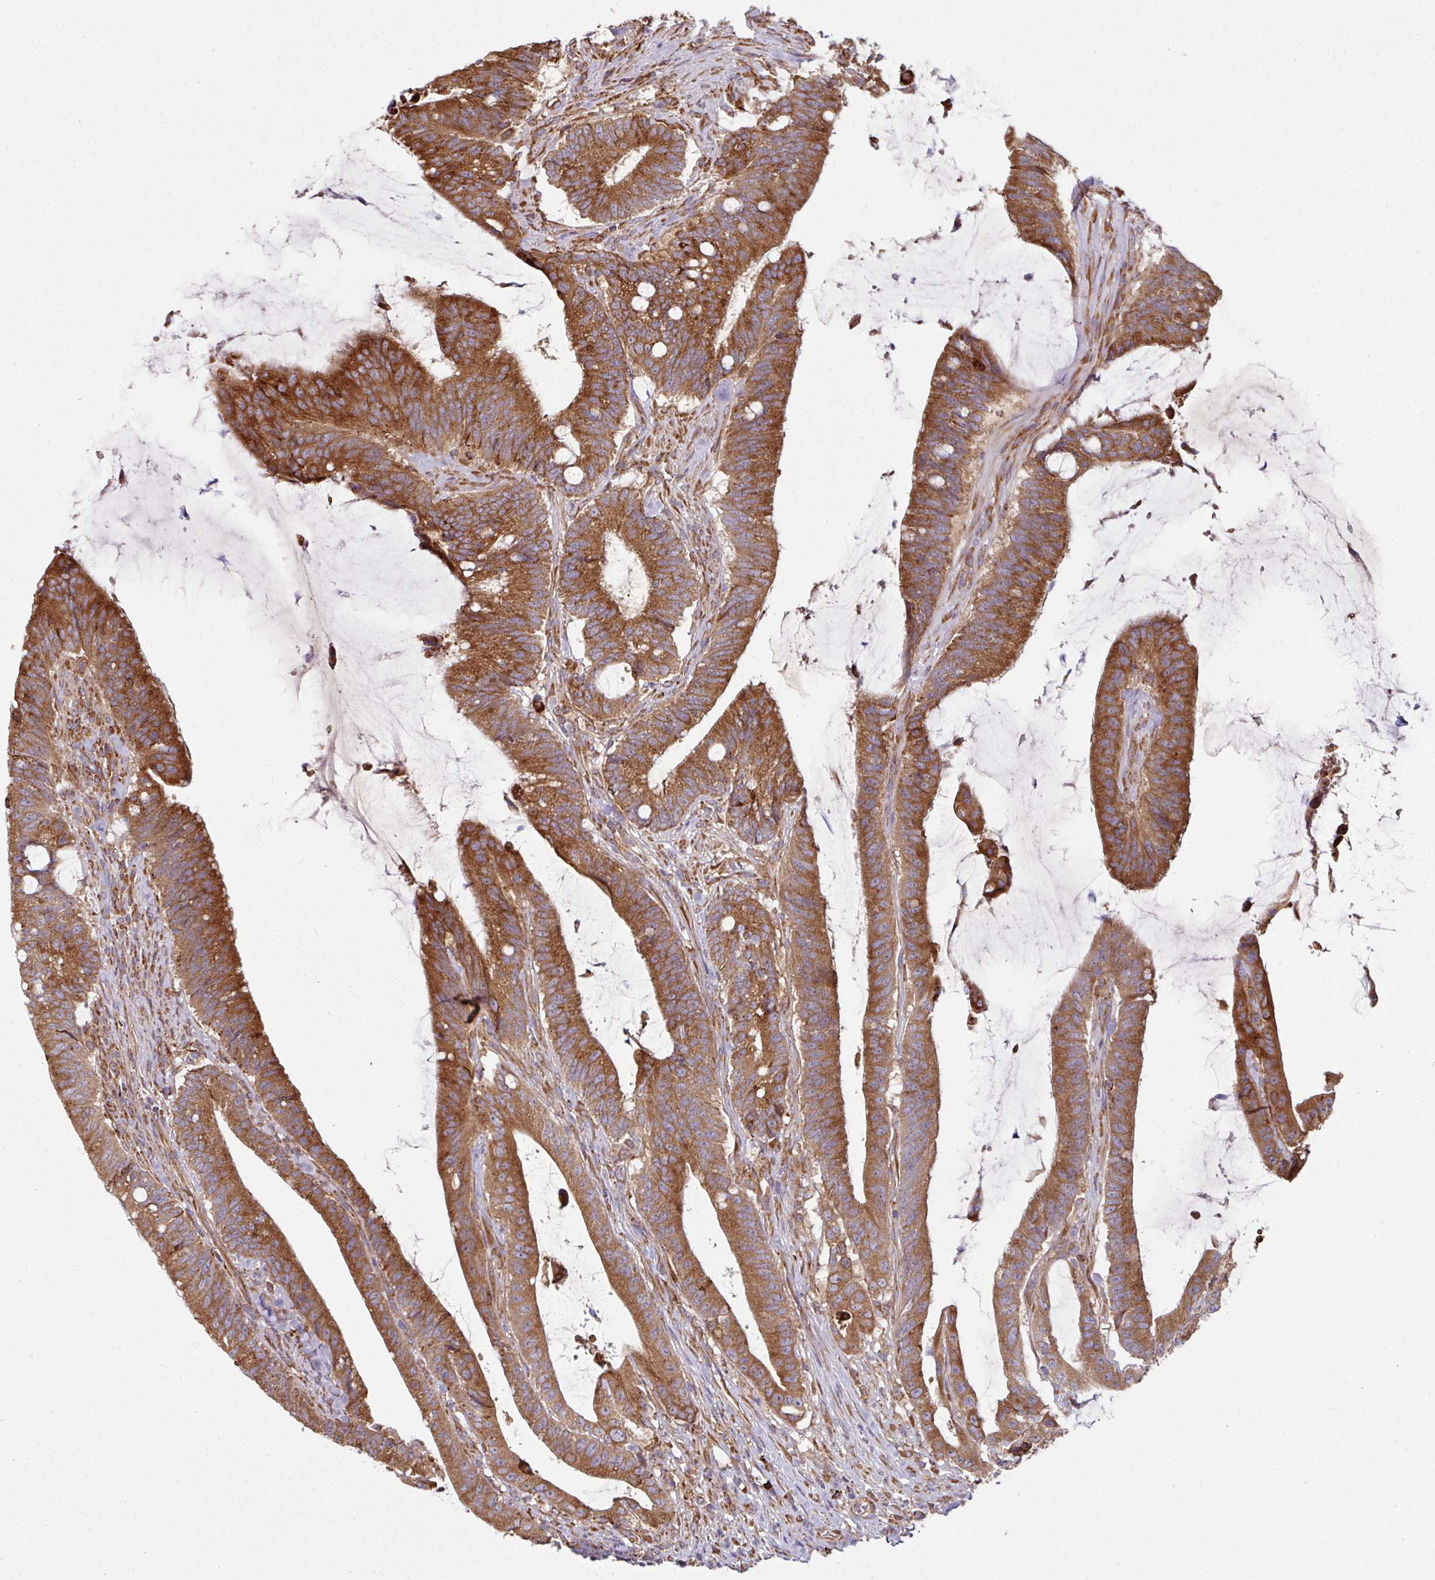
{"staining": {"intensity": "strong", "quantity": ">75%", "location": "cytoplasmic/membranous"}, "tissue": "colorectal cancer", "cell_type": "Tumor cells", "image_type": "cancer", "snomed": [{"axis": "morphology", "description": "Adenocarcinoma, NOS"}, {"axis": "topography", "description": "Colon"}], "caption": "This micrograph shows adenocarcinoma (colorectal) stained with immunohistochemistry to label a protein in brown. The cytoplasmic/membranous of tumor cells show strong positivity for the protein. Nuclei are counter-stained blue.", "gene": "FAT4", "patient": {"sex": "female", "age": 43}}